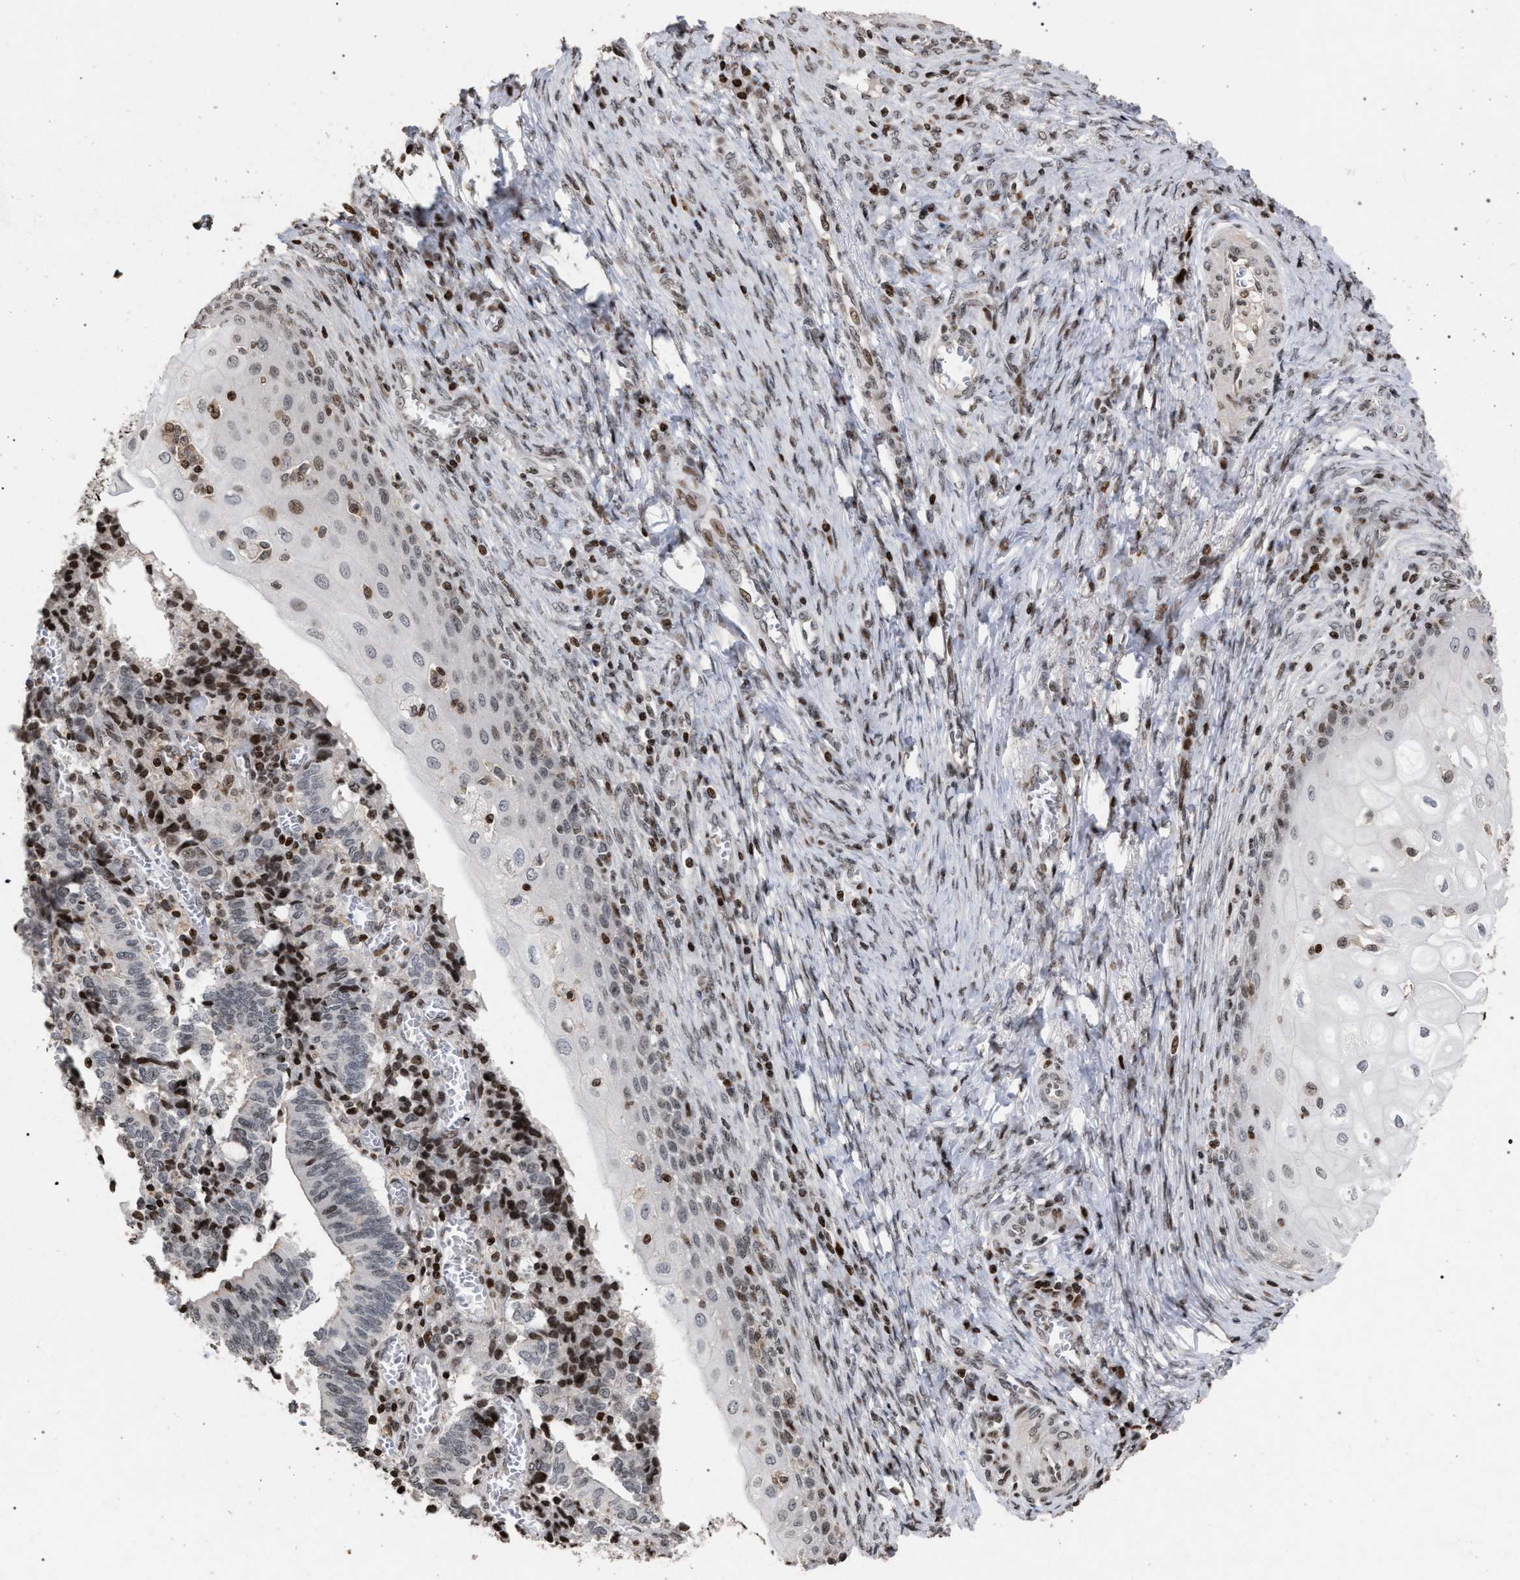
{"staining": {"intensity": "negative", "quantity": "none", "location": "none"}, "tissue": "cervical cancer", "cell_type": "Tumor cells", "image_type": "cancer", "snomed": [{"axis": "morphology", "description": "Adenocarcinoma, NOS"}, {"axis": "topography", "description": "Cervix"}], "caption": "Immunohistochemistry micrograph of adenocarcinoma (cervical) stained for a protein (brown), which reveals no positivity in tumor cells.", "gene": "FOXD3", "patient": {"sex": "female", "age": 44}}